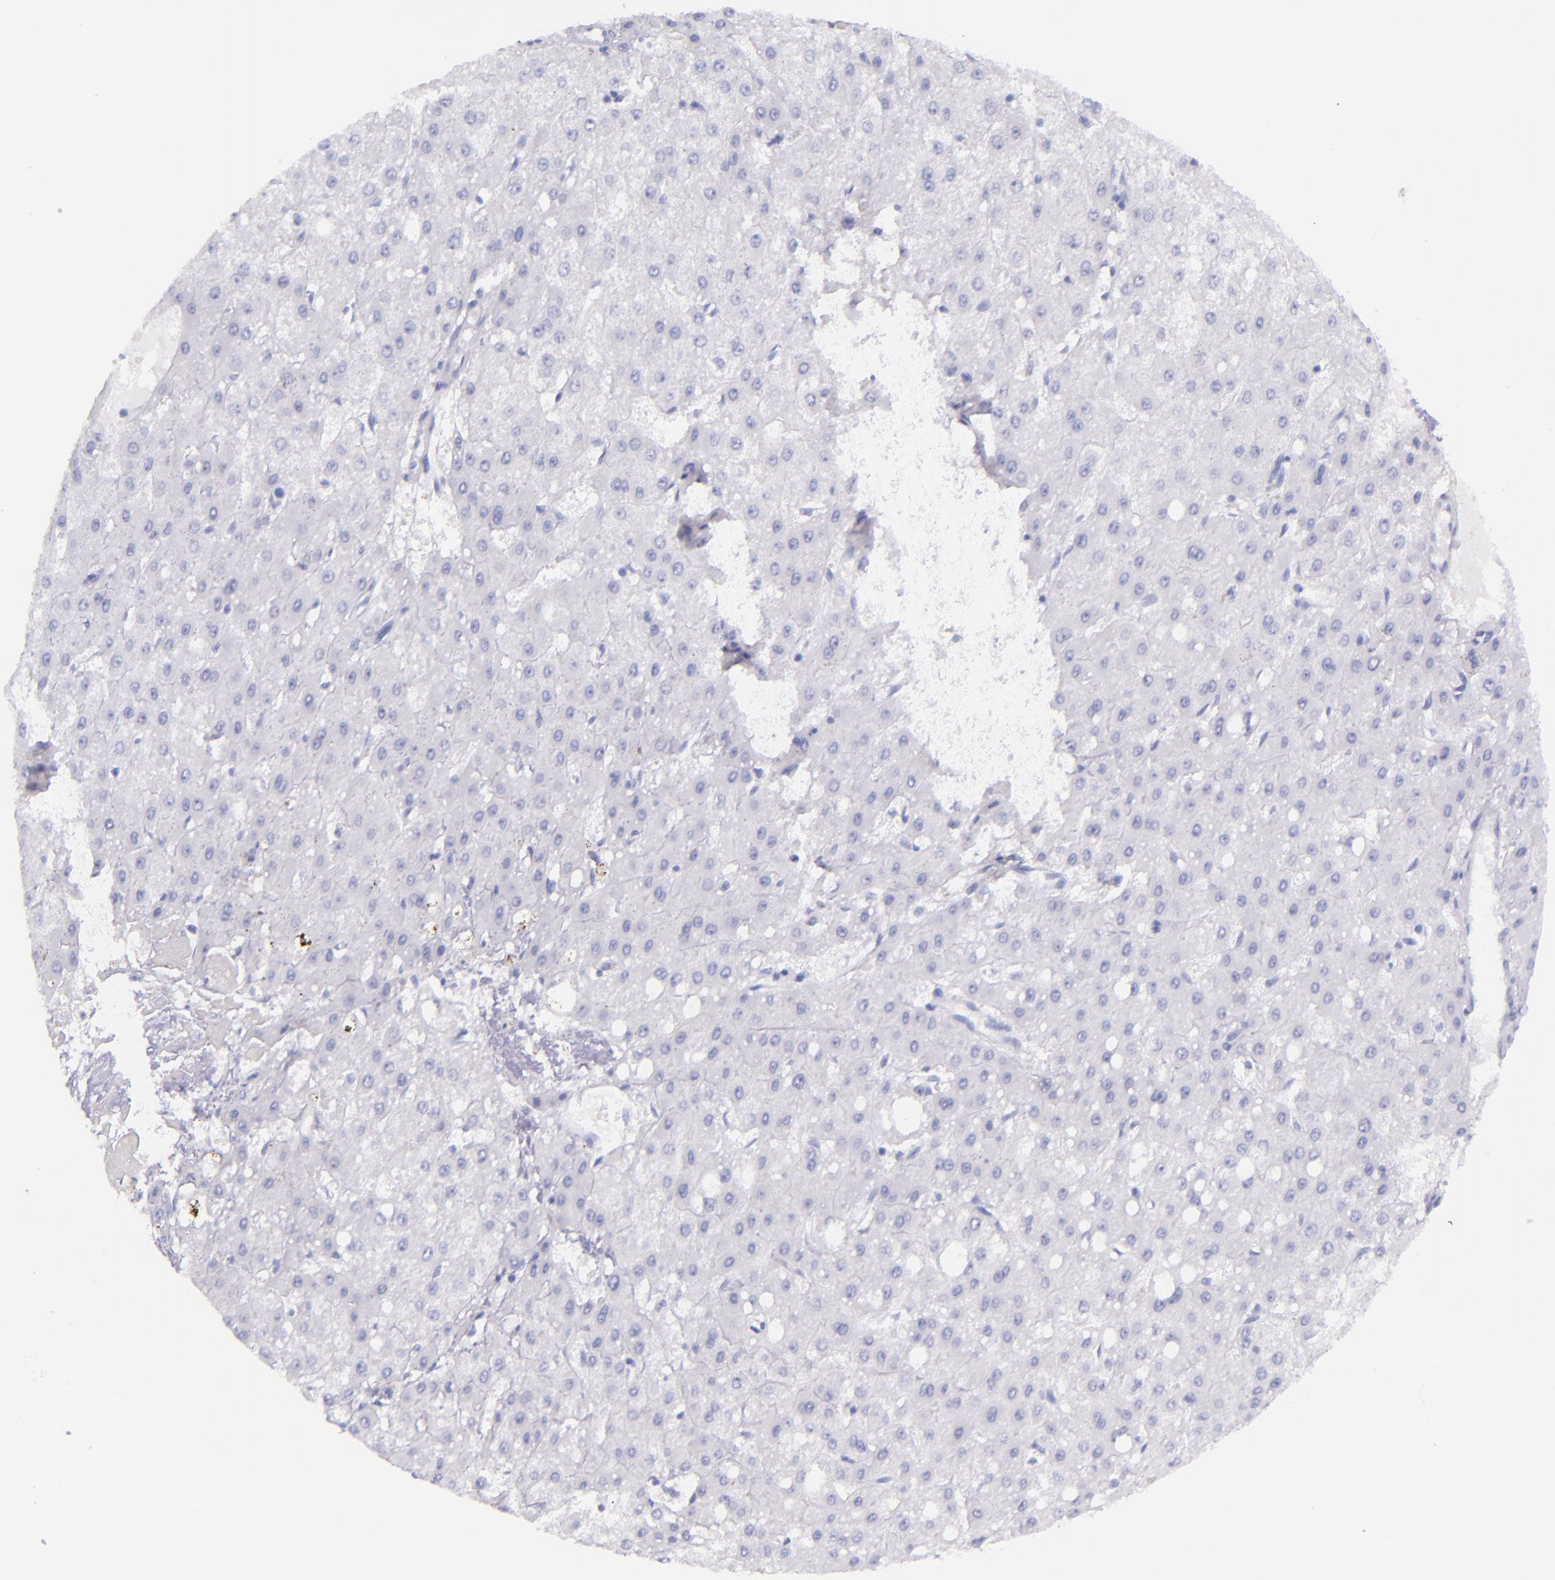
{"staining": {"intensity": "negative", "quantity": "none", "location": "none"}, "tissue": "liver cancer", "cell_type": "Tumor cells", "image_type": "cancer", "snomed": [{"axis": "morphology", "description": "Carcinoma, Hepatocellular, NOS"}, {"axis": "topography", "description": "Liver"}], "caption": "Human hepatocellular carcinoma (liver) stained for a protein using immunohistochemistry reveals no expression in tumor cells.", "gene": "SFTPB", "patient": {"sex": "female", "age": 52}}